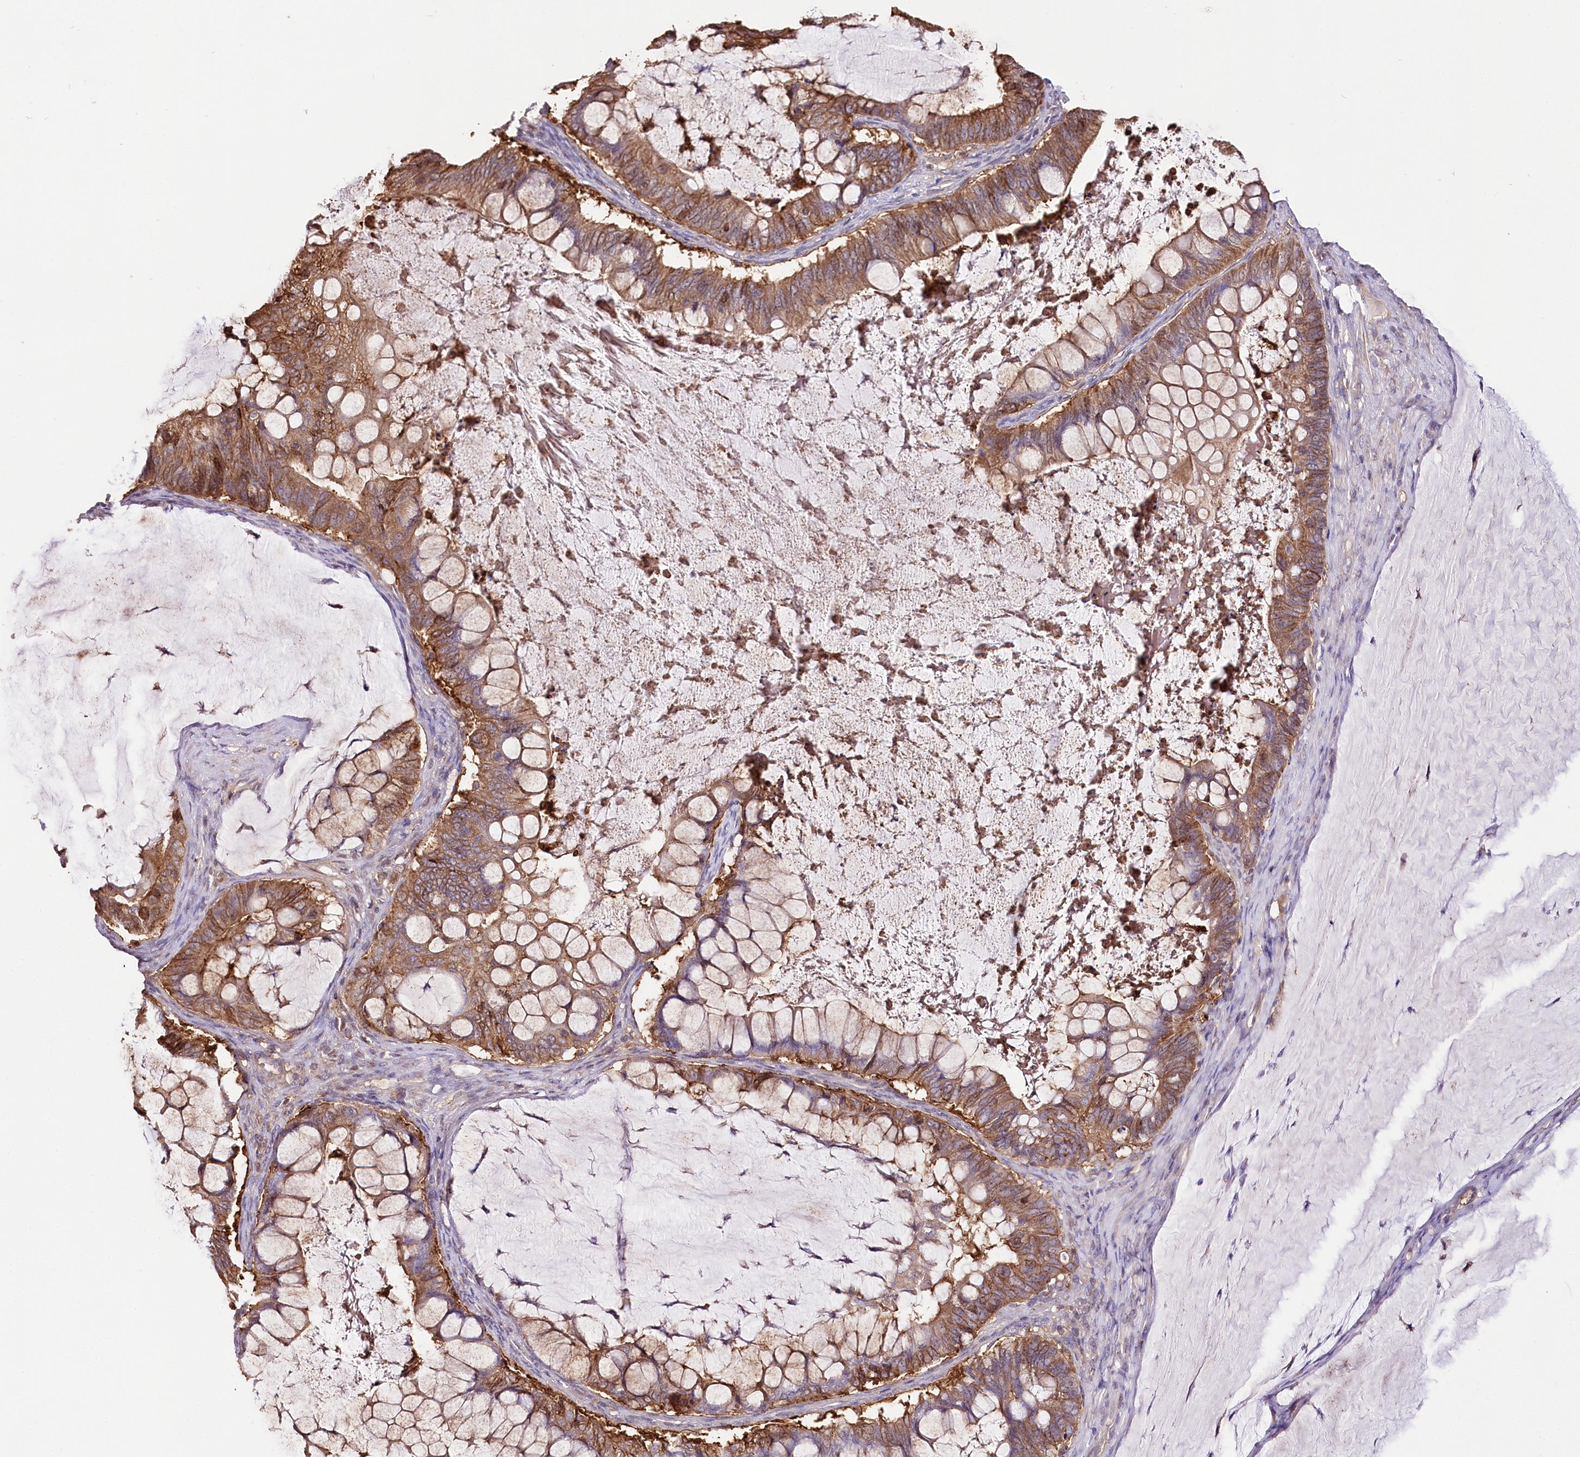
{"staining": {"intensity": "moderate", "quantity": ">75%", "location": "cytoplasmic/membranous"}, "tissue": "ovarian cancer", "cell_type": "Tumor cells", "image_type": "cancer", "snomed": [{"axis": "morphology", "description": "Cystadenocarcinoma, mucinous, NOS"}, {"axis": "topography", "description": "Ovary"}], "caption": "A micrograph showing moderate cytoplasmic/membranous expression in approximately >75% of tumor cells in mucinous cystadenocarcinoma (ovarian), as visualized by brown immunohistochemical staining.", "gene": "UGP2", "patient": {"sex": "female", "age": 61}}